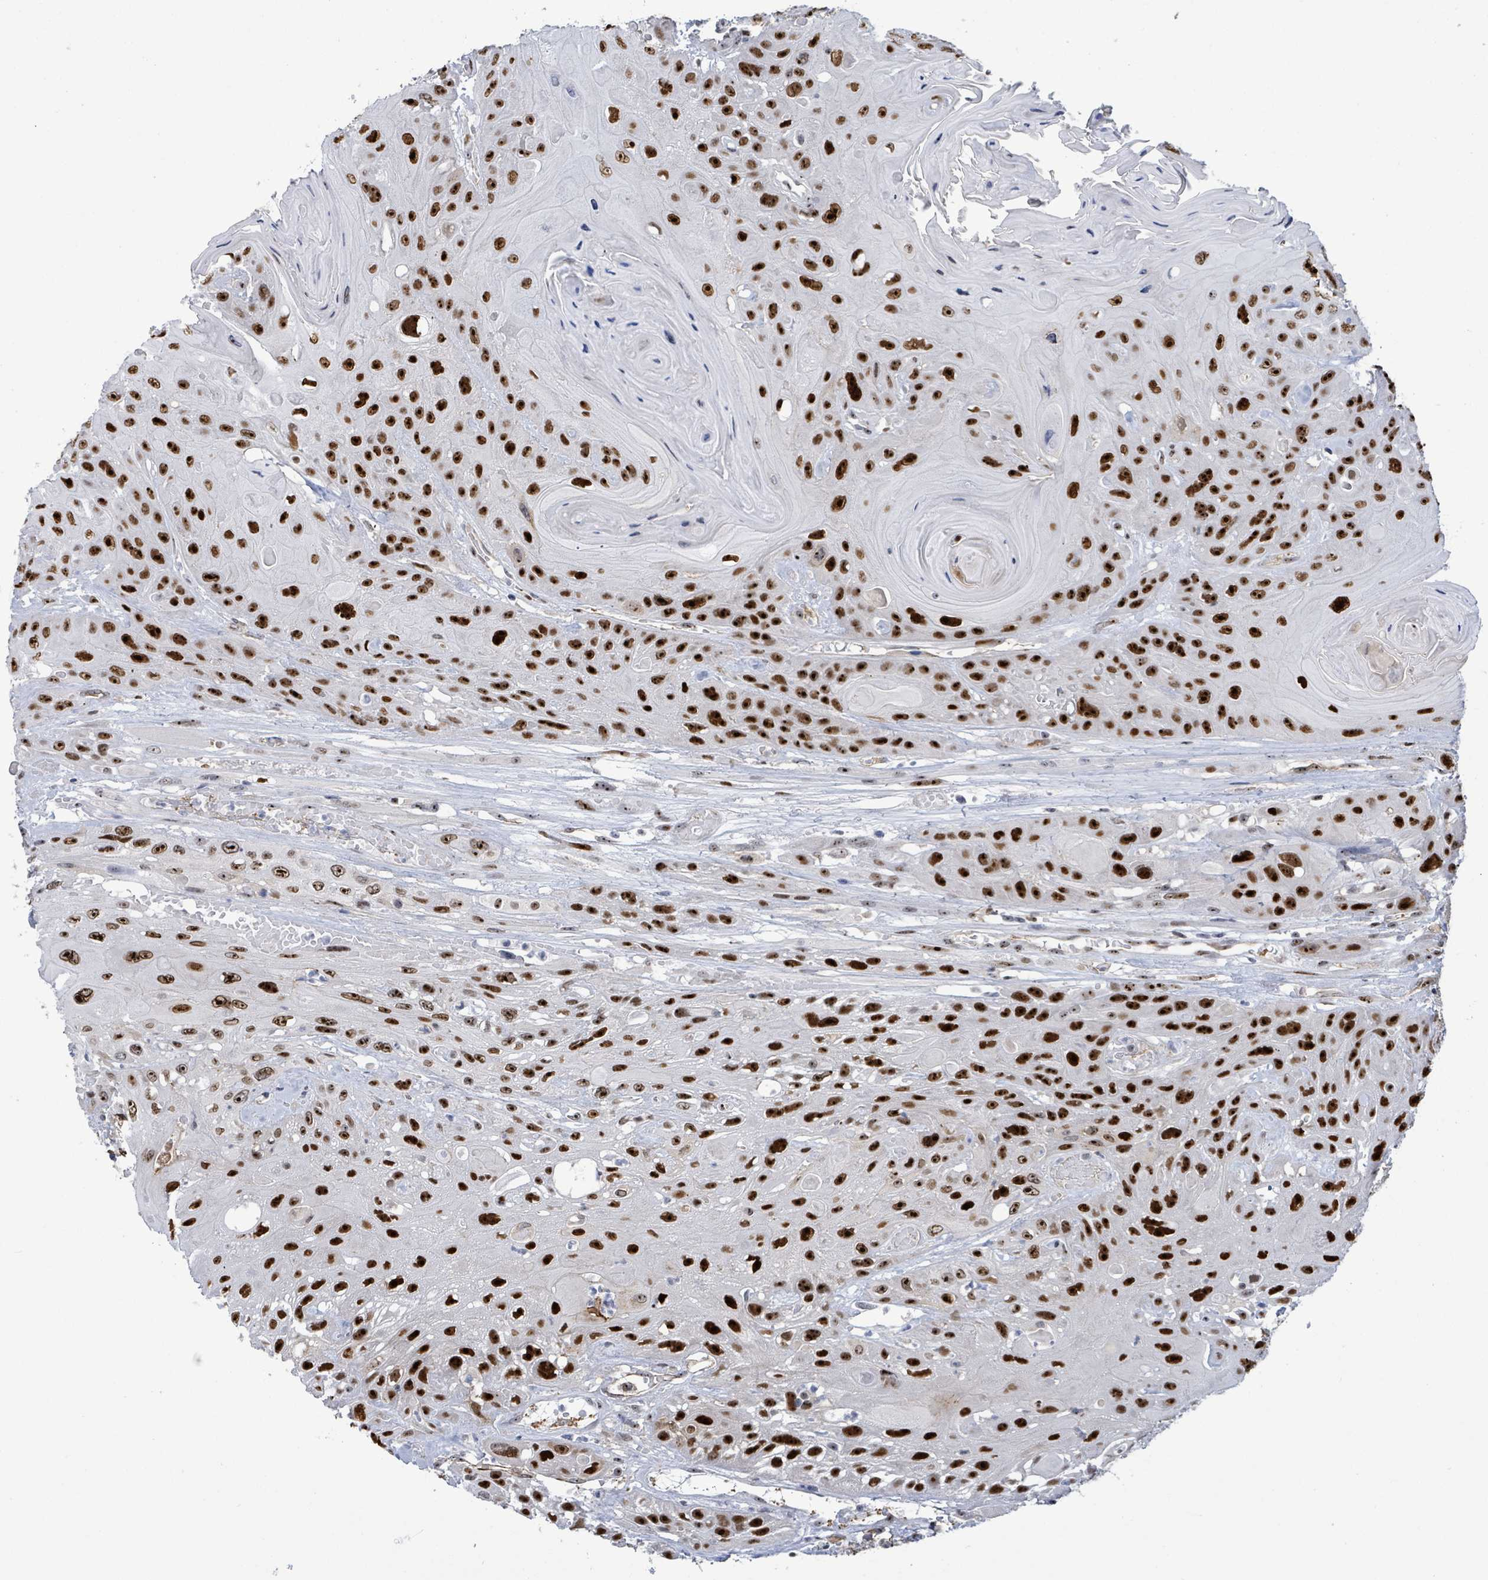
{"staining": {"intensity": "strong", "quantity": ">75%", "location": "nuclear"}, "tissue": "head and neck cancer", "cell_type": "Tumor cells", "image_type": "cancer", "snomed": [{"axis": "morphology", "description": "Squamous cell carcinoma, NOS"}, {"axis": "topography", "description": "Head-Neck"}], "caption": "Immunohistochemical staining of head and neck cancer (squamous cell carcinoma) demonstrates high levels of strong nuclear staining in approximately >75% of tumor cells.", "gene": "RRN3", "patient": {"sex": "female", "age": 59}}